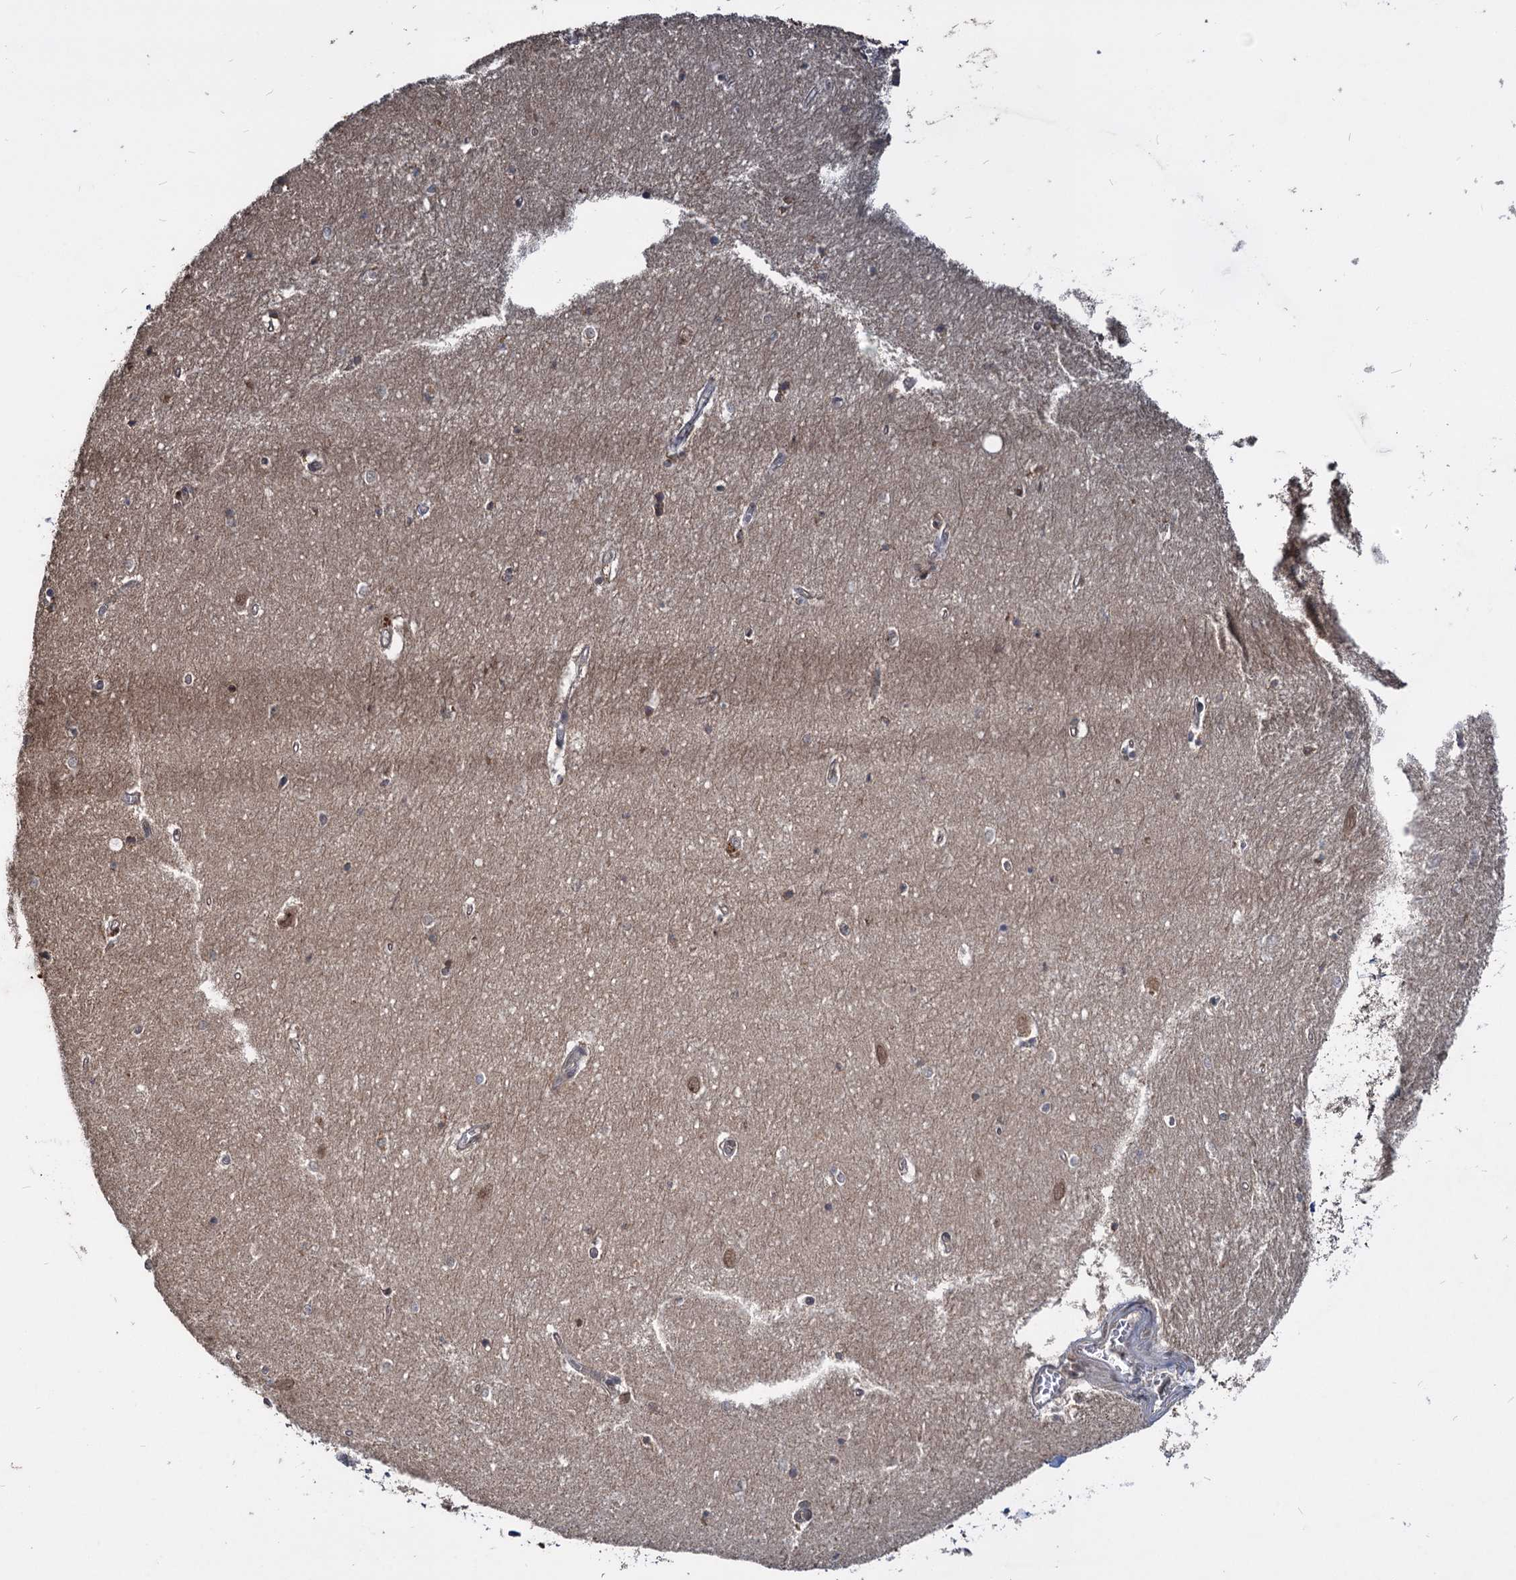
{"staining": {"intensity": "moderate", "quantity": "<25%", "location": "nuclear"}, "tissue": "hippocampus", "cell_type": "Glial cells", "image_type": "normal", "snomed": [{"axis": "morphology", "description": "Normal tissue, NOS"}, {"axis": "topography", "description": "Hippocampus"}], "caption": "Moderate nuclear protein expression is seen in approximately <25% of glial cells in hippocampus. (Brightfield microscopy of DAB IHC at high magnification).", "gene": "FAM216B", "patient": {"sex": "female", "age": 64}}